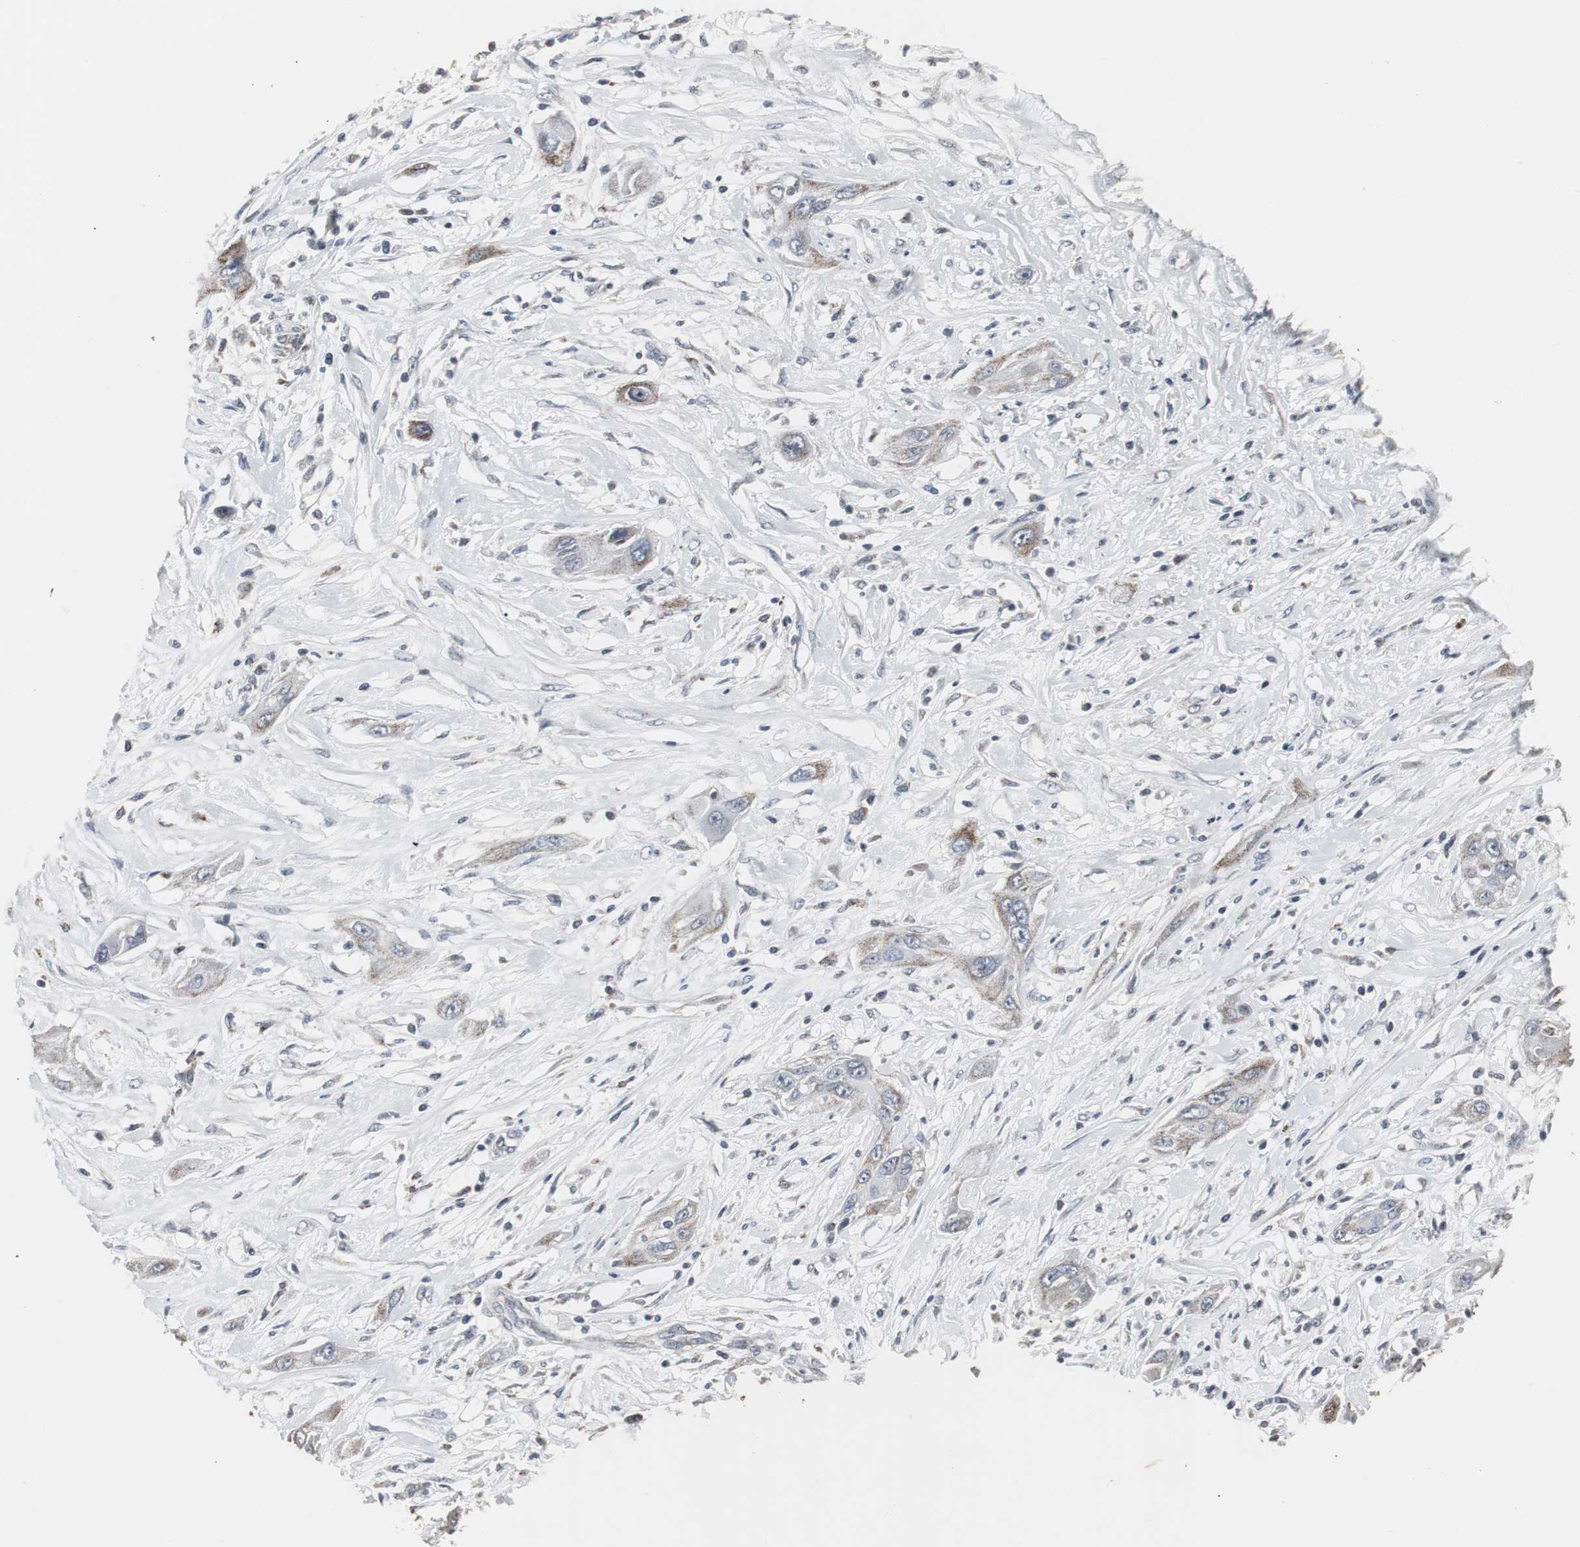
{"staining": {"intensity": "moderate", "quantity": "25%-75%", "location": "cytoplasmic/membranous"}, "tissue": "lung cancer", "cell_type": "Tumor cells", "image_type": "cancer", "snomed": [{"axis": "morphology", "description": "Squamous cell carcinoma, NOS"}, {"axis": "topography", "description": "Lung"}], "caption": "Immunohistochemical staining of human squamous cell carcinoma (lung) demonstrates medium levels of moderate cytoplasmic/membranous protein positivity in about 25%-75% of tumor cells.", "gene": "ACAA1", "patient": {"sex": "female", "age": 47}}